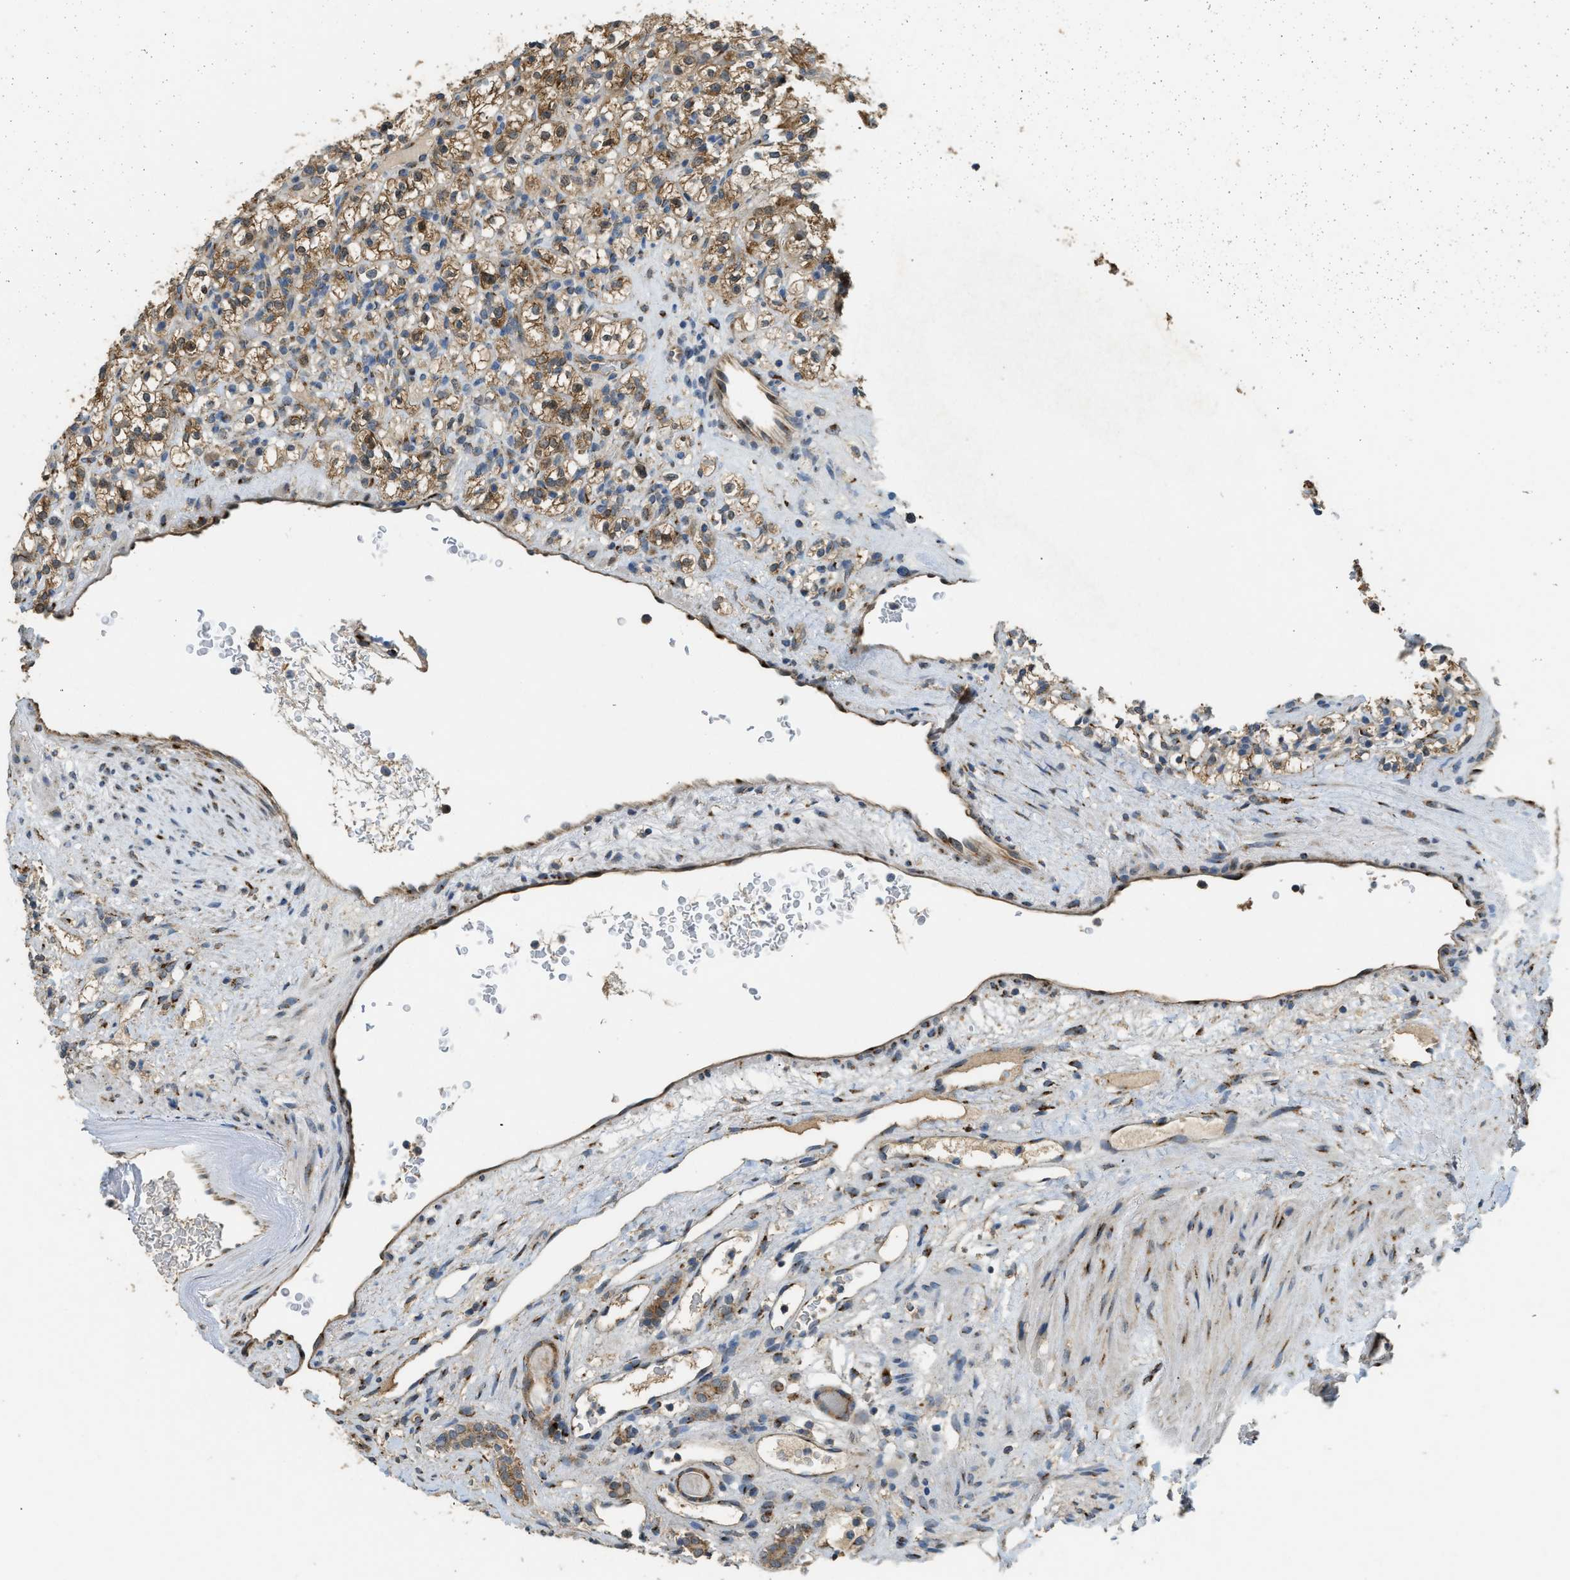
{"staining": {"intensity": "moderate", "quantity": ">75%", "location": "cytoplasmic/membranous"}, "tissue": "renal cancer", "cell_type": "Tumor cells", "image_type": "cancer", "snomed": [{"axis": "morphology", "description": "Normal tissue, NOS"}, {"axis": "morphology", "description": "Adenocarcinoma, NOS"}, {"axis": "topography", "description": "Kidney"}], "caption": "Protein staining shows moderate cytoplasmic/membranous expression in about >75% of tumor cells in renal adenocarcinoma.", "gene": "IPO7", "patient": {"sex": "female", "age": 72}}